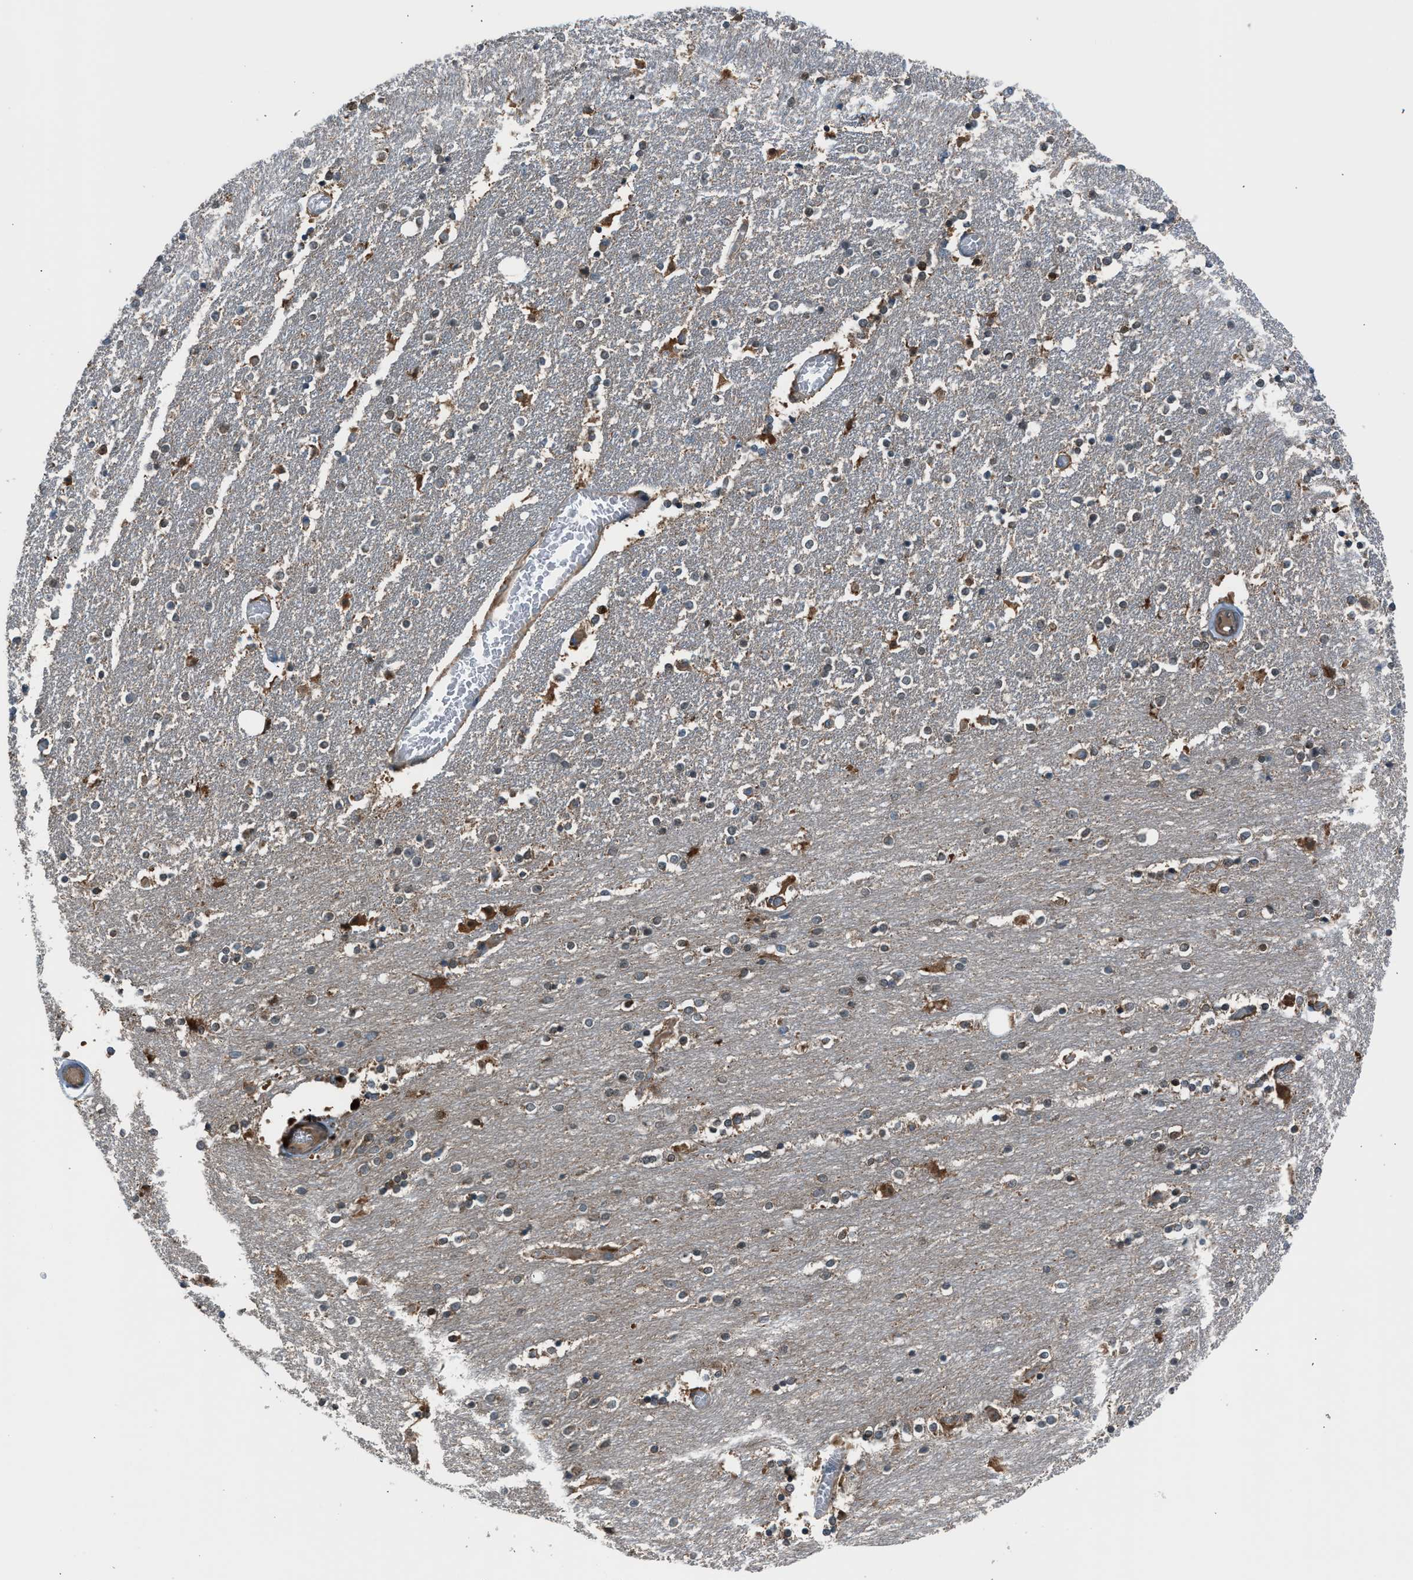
{"staining": {"intensity": "moderate", "quantity": "<25%", "location": "cytoplasmic/membranous,nuclear"}, "tissue": "caudate", "cell_type": "Glial cells", "image_type": "normal", "snomed": [{"axis": "morphology", "description": "Normal tissue, NOS"}, {"axis": "topography", "description": "Lateral ventricle wall"}], "caption": "An IHC image of unremarkable tissue is shown. Protein staining in brown labels moderate cytoplasmic/membranous,nuclear positivity in caudate within glial cells.", "gene": "LMLN", "patient": {"sex": "female", "age": 54}}